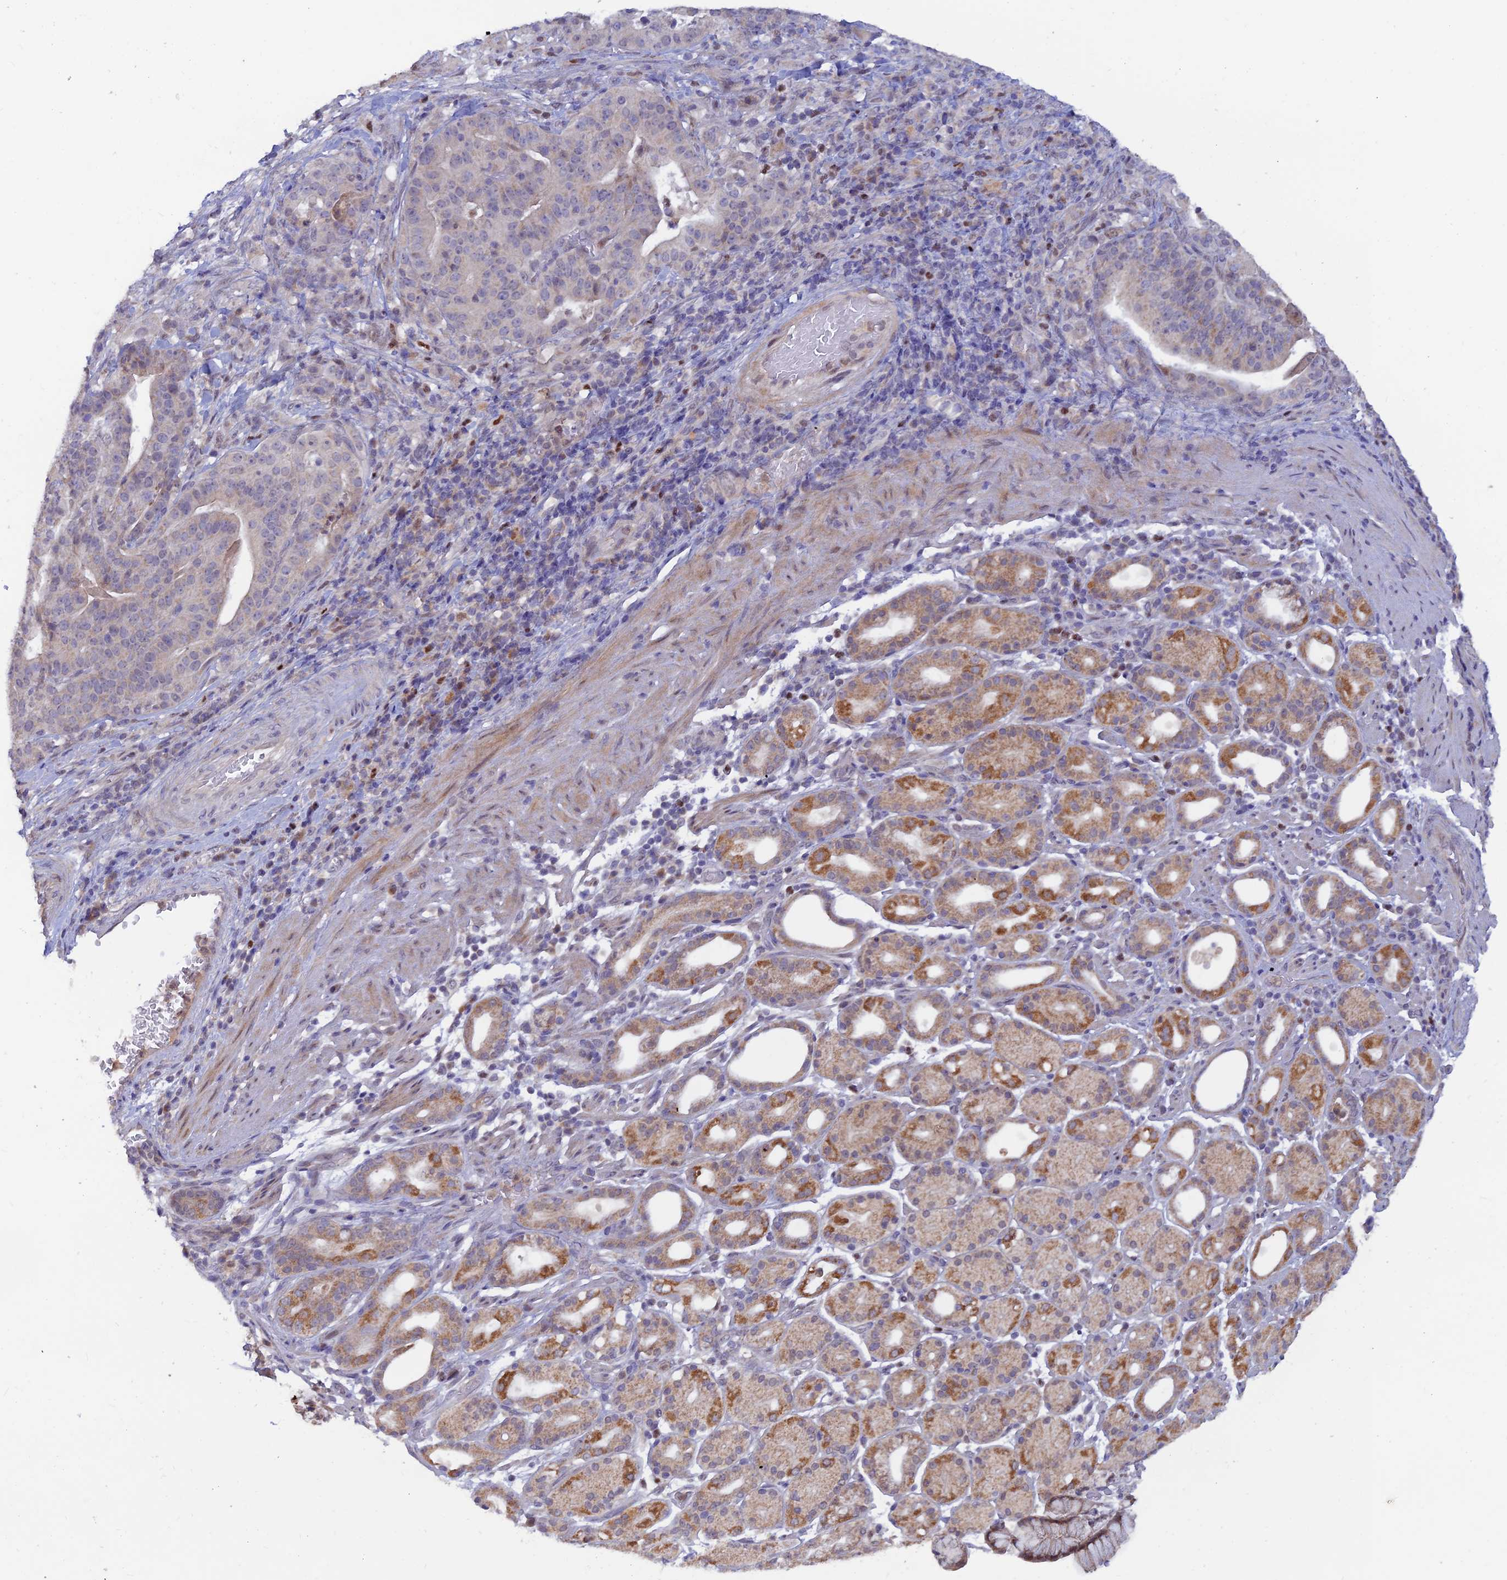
{"staining": {"intensity": "weak", "quantity": "25%-75%", "location": "cytoplasmic/membranous"}, "tissue": "stomach cancer", "cell_type": "Tumor cells", "image_type": "cancer", "snomed": [{"axis": "morphology", "description": "Adenocarcinoma, NOS"}, {"axis": "topography", "description": "Stomach"}], "caption": "Immunohistochemical staining of stomach cancer (adenocarcinoma) shows weak cytoplasmic/membranous protein expression in about 25%-75% of tumor cells.", "gene": "FASTKD5", "patient": {"sex": "male", "age": 48}}